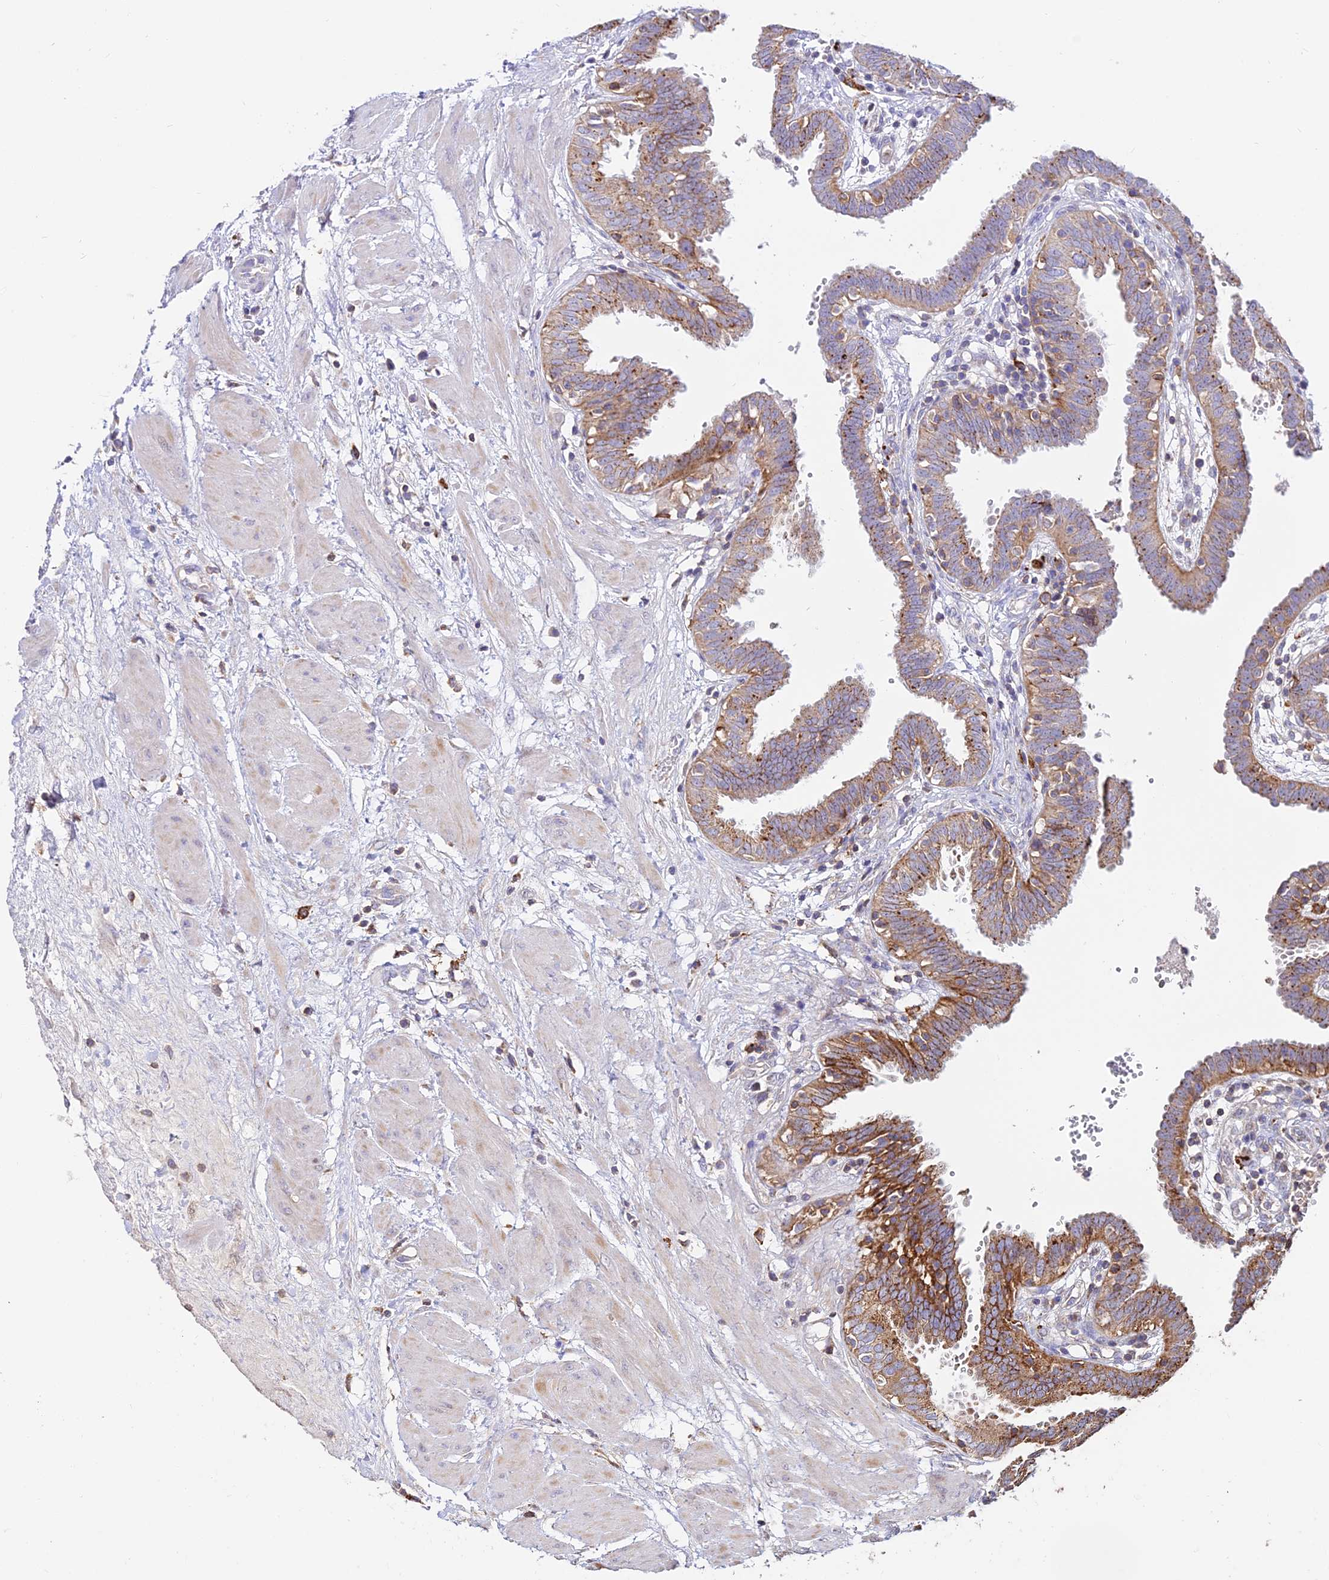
{"staining": {"intensity": "strong", "quantity": ">75%", "location": "cytoplasmic/membranous"}, "tissue": "fallopian tube", "cell_type": "Glandular cells", "image_type": "normal", "snomed": [{"axis": "morphology", "description": "Normal tissue, NOS"}, {"axis": "topography", "description": "Fallopian tube"}, {"axis": "topography", "description": "Placenta"}], "caption": "An IHC photomicrograph of benign tissue is shown. Protein staining in brown highlights strong cytoplasmic/membranous positivity in fallopian tube within glandular cells.", "gene": "PNLIPRP3", "patient": {"sex": "female", "age": 32}}